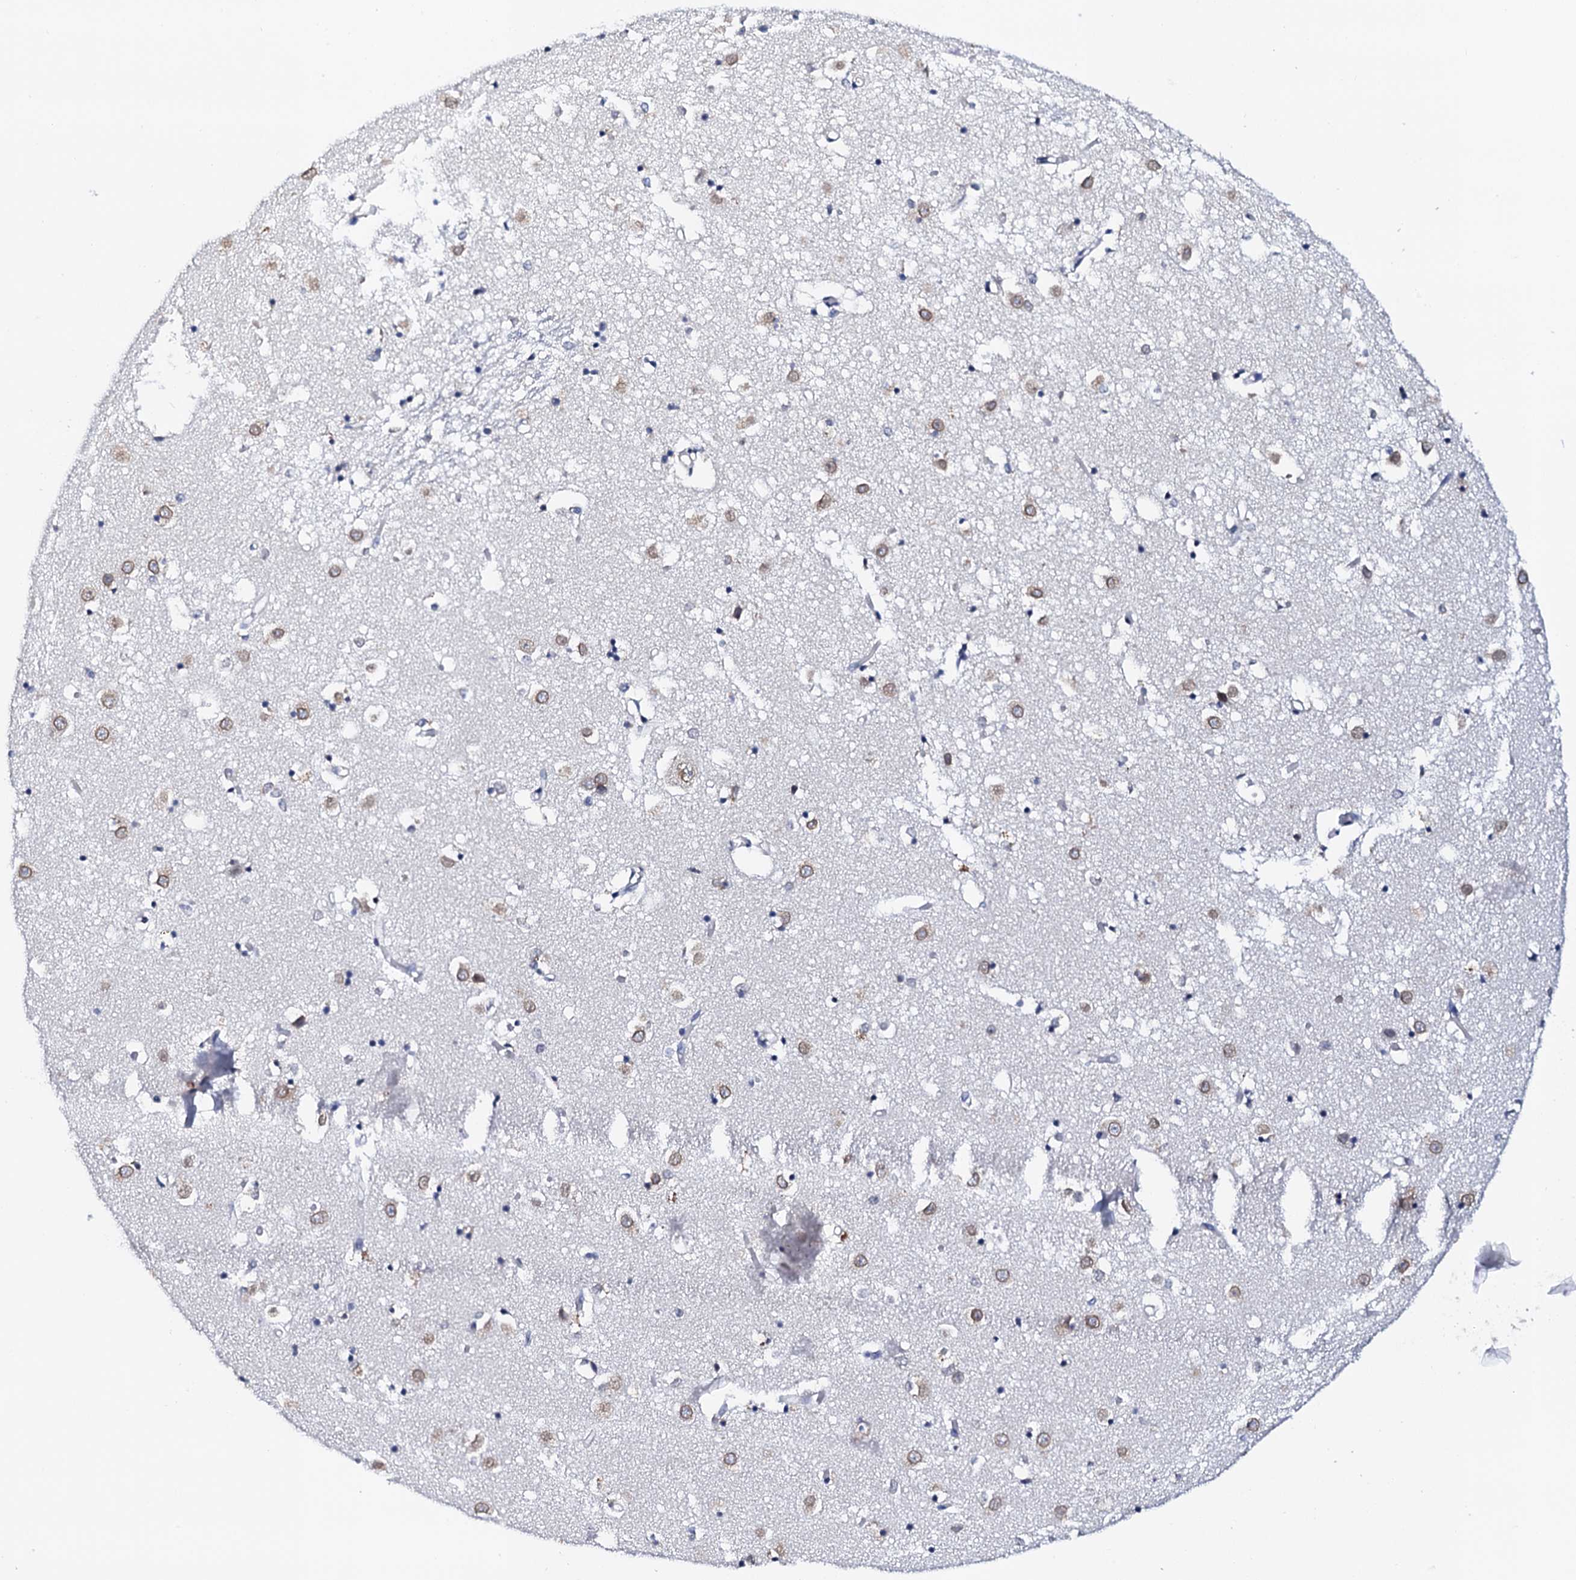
{"staining": {"intensity": "negative", "quantity": "none", "location": "none"}, "tissue": "caudate", "cell_type": "Glial cells", "image_type": "normal", "snomed": [{"axis": "morphology", "description": "Normal tissue, NOS"}, {"axis": "topography", "description": "Lateral ventricle wall"}], "caption": "This is an immunohistochemistry photomicrograph of unremarkable caudate. There is no staining in glial cells.", "gene": "NUP58", "patient": {"sex": "male", "age": 70}}